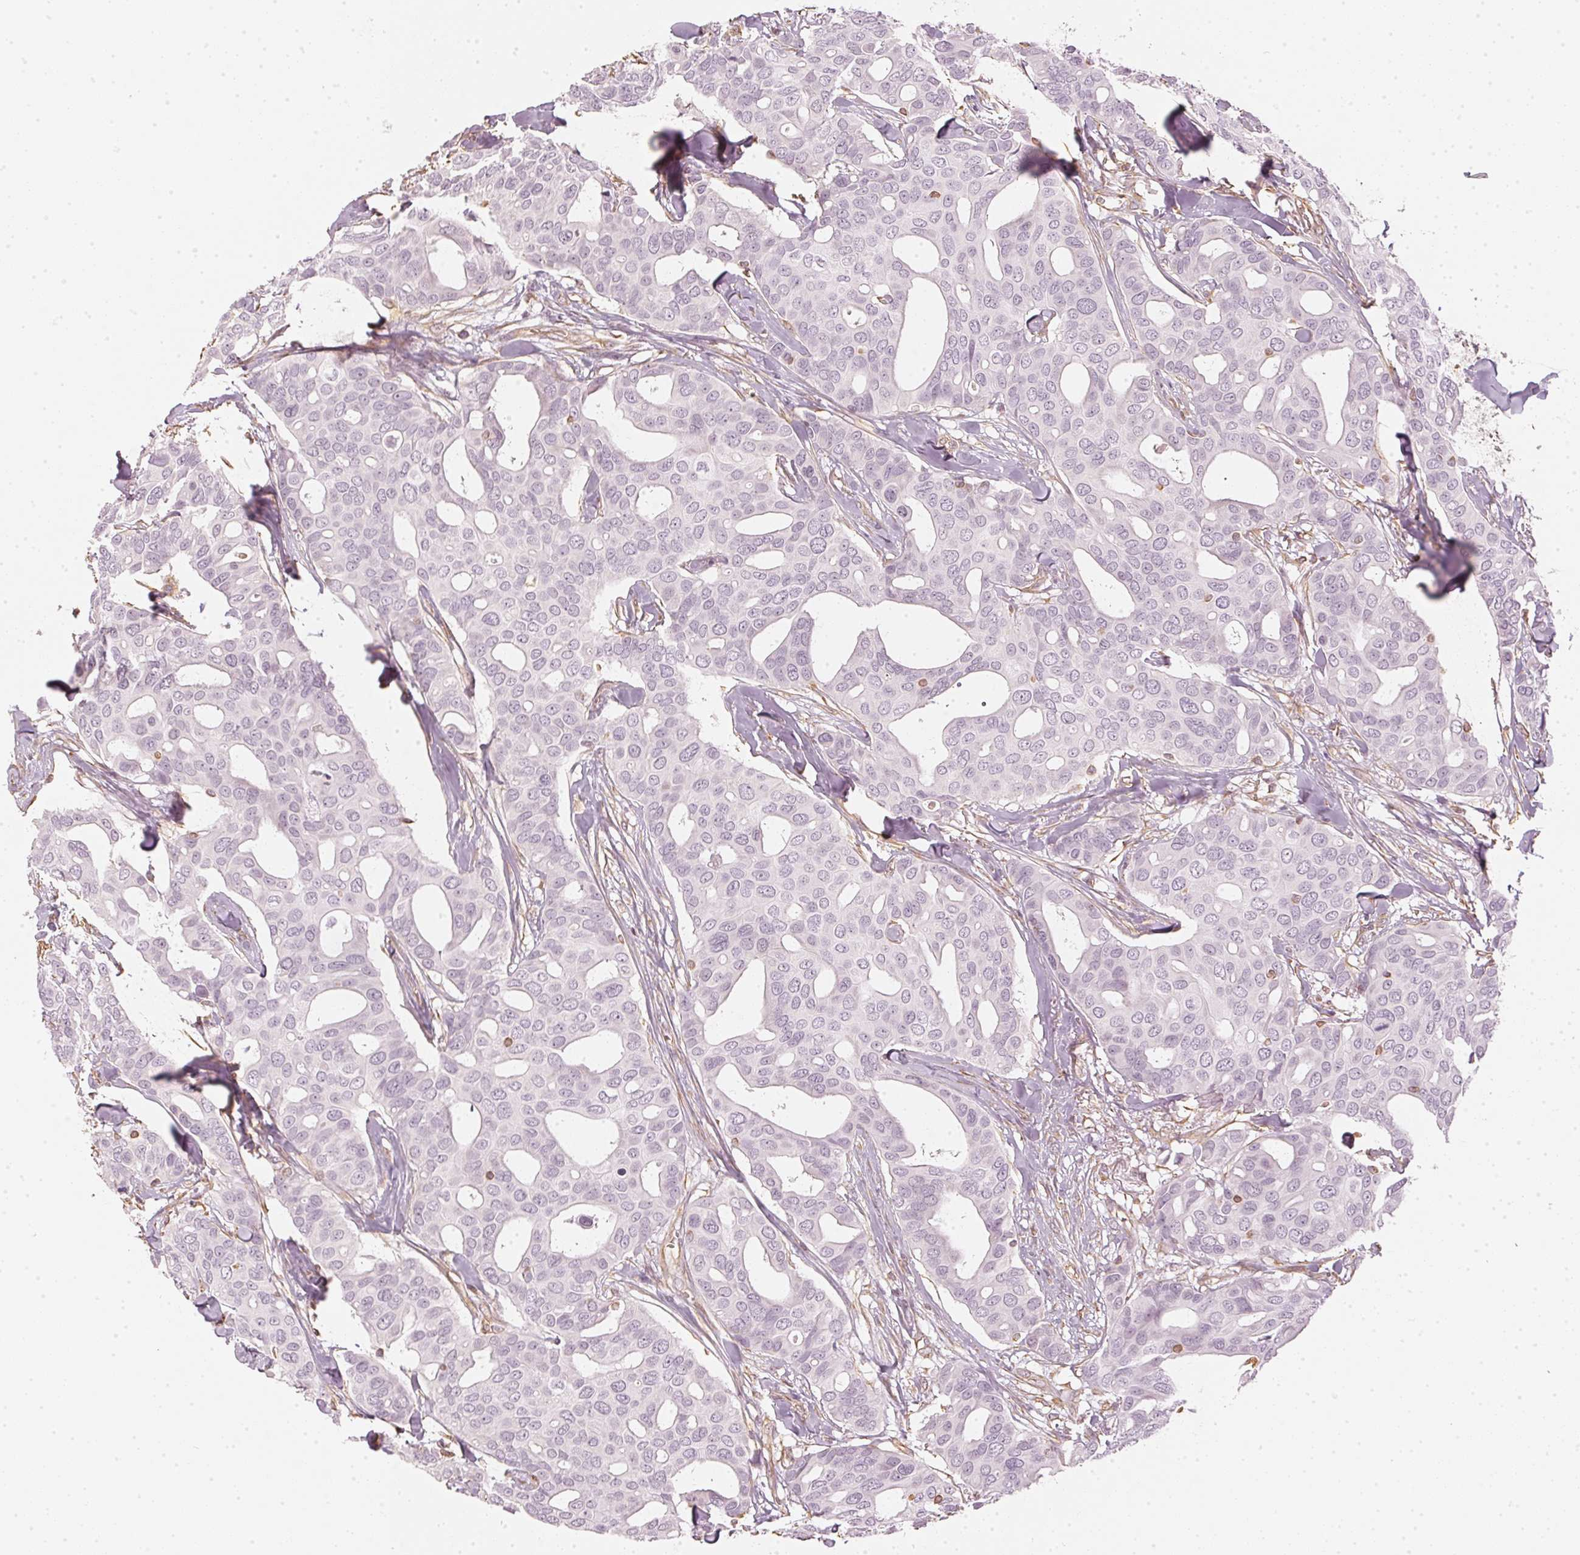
{"staining": {"intensity": "negative", "quantity": "none", "location": "none"}, "tissue": "breast cancer", "cell_type": "Tumor cells", "image_type": "cancer", "snomed": [{"axis": "morphology", "description": "Duct carcinoma"}, {"axis": "topography", "description": "Breast"}], "caption": "Immunohistochemical staining of breast cancer demonstrates no significant expression in tumor cells.", "gene": "APLP1", "patient": {"sex": "female", "age": 54}}